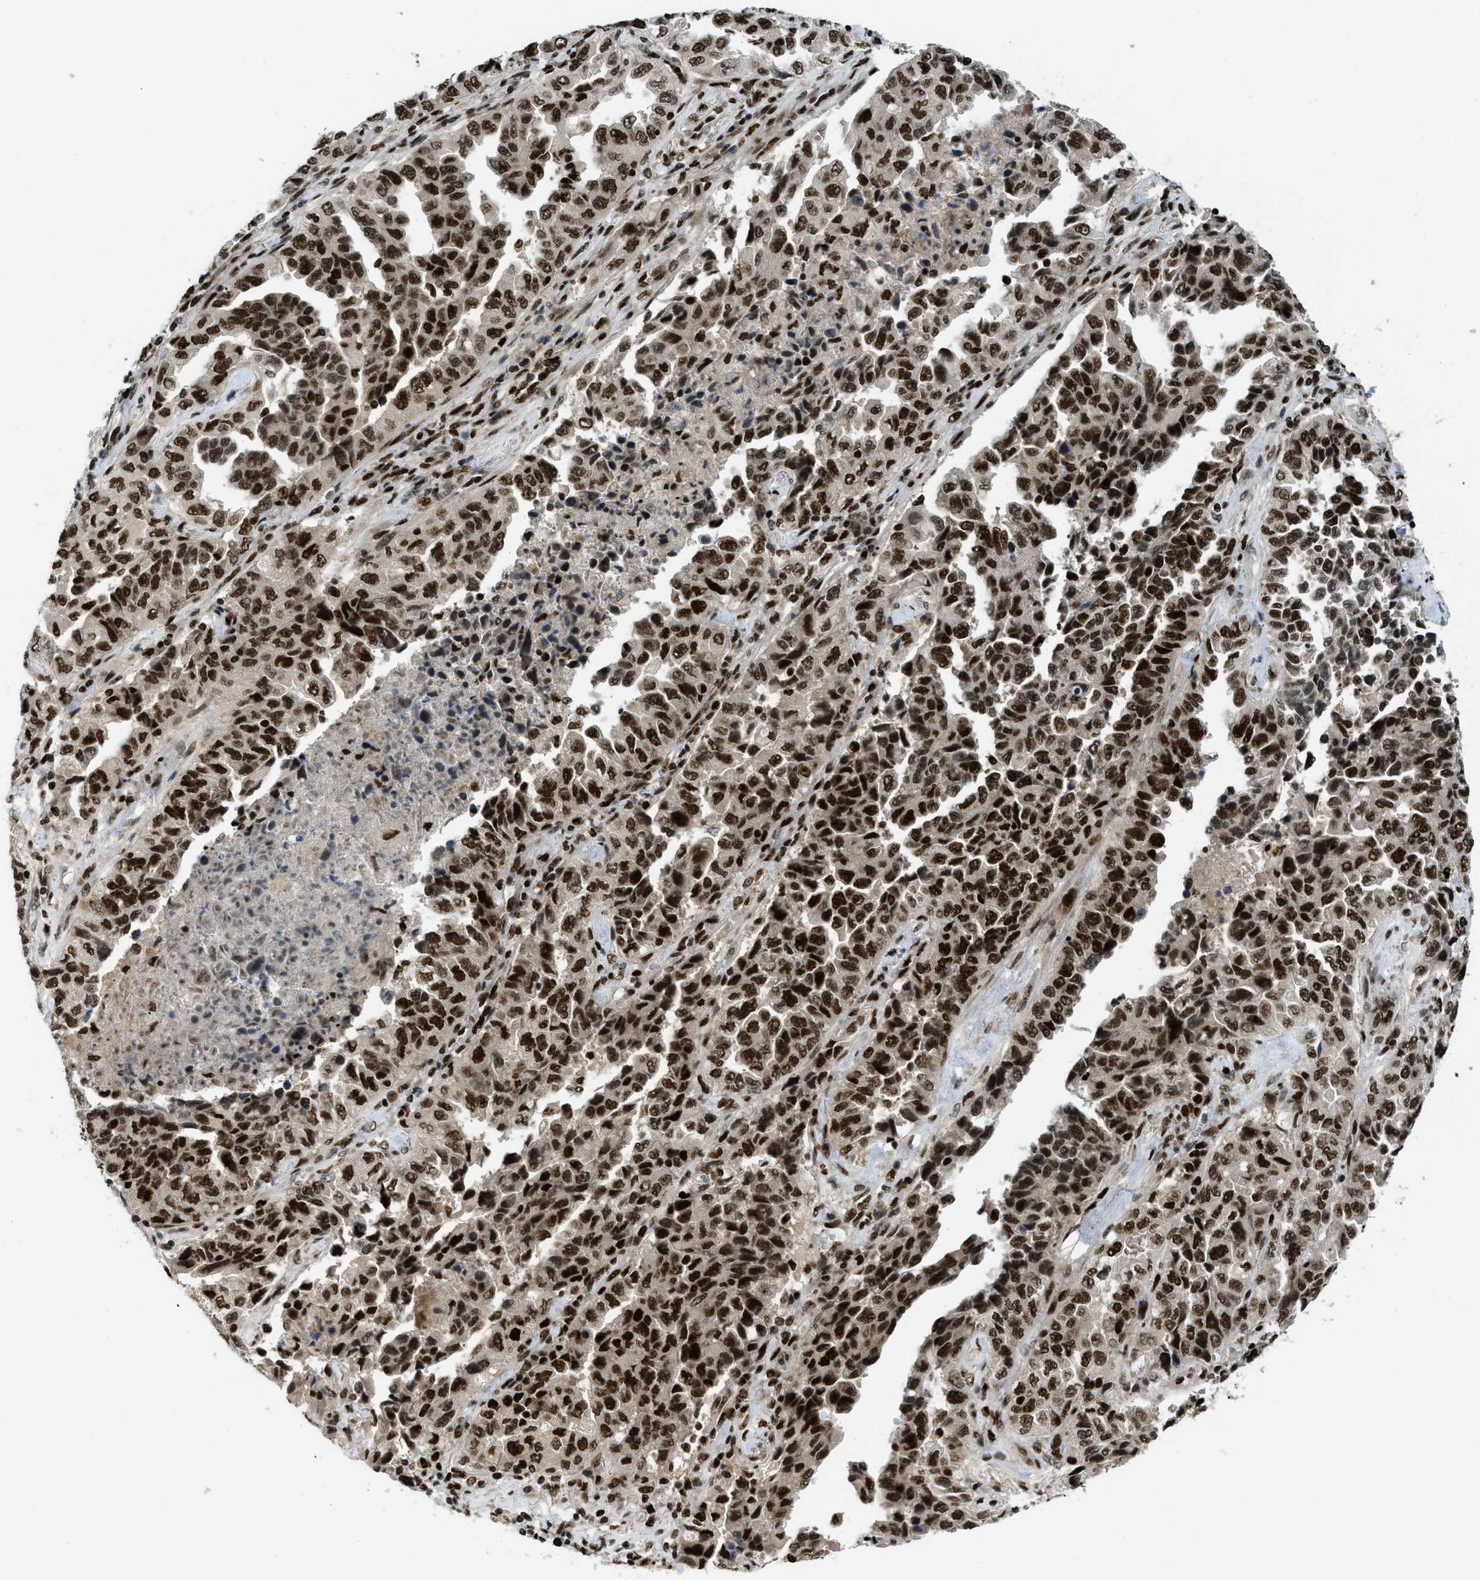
{"staining": {"intensity": "strong", "quantity": ">75%", "location": "nuclear"}, "tissue": "lung cancer", "cell_type": "Tumor cells", "image_type": "cancer", "snomed": [{"axis": "morphology", "description": "Adenocarcinoma, NOS"}, {"axis": "topography", "description": "Lung"}], "caption": "Tumor cells reveal strong nuclear staining in about >75% of cells in lung cancer.", "gene": "RFX5", "patient": {"sex": "female", "age": 51}}